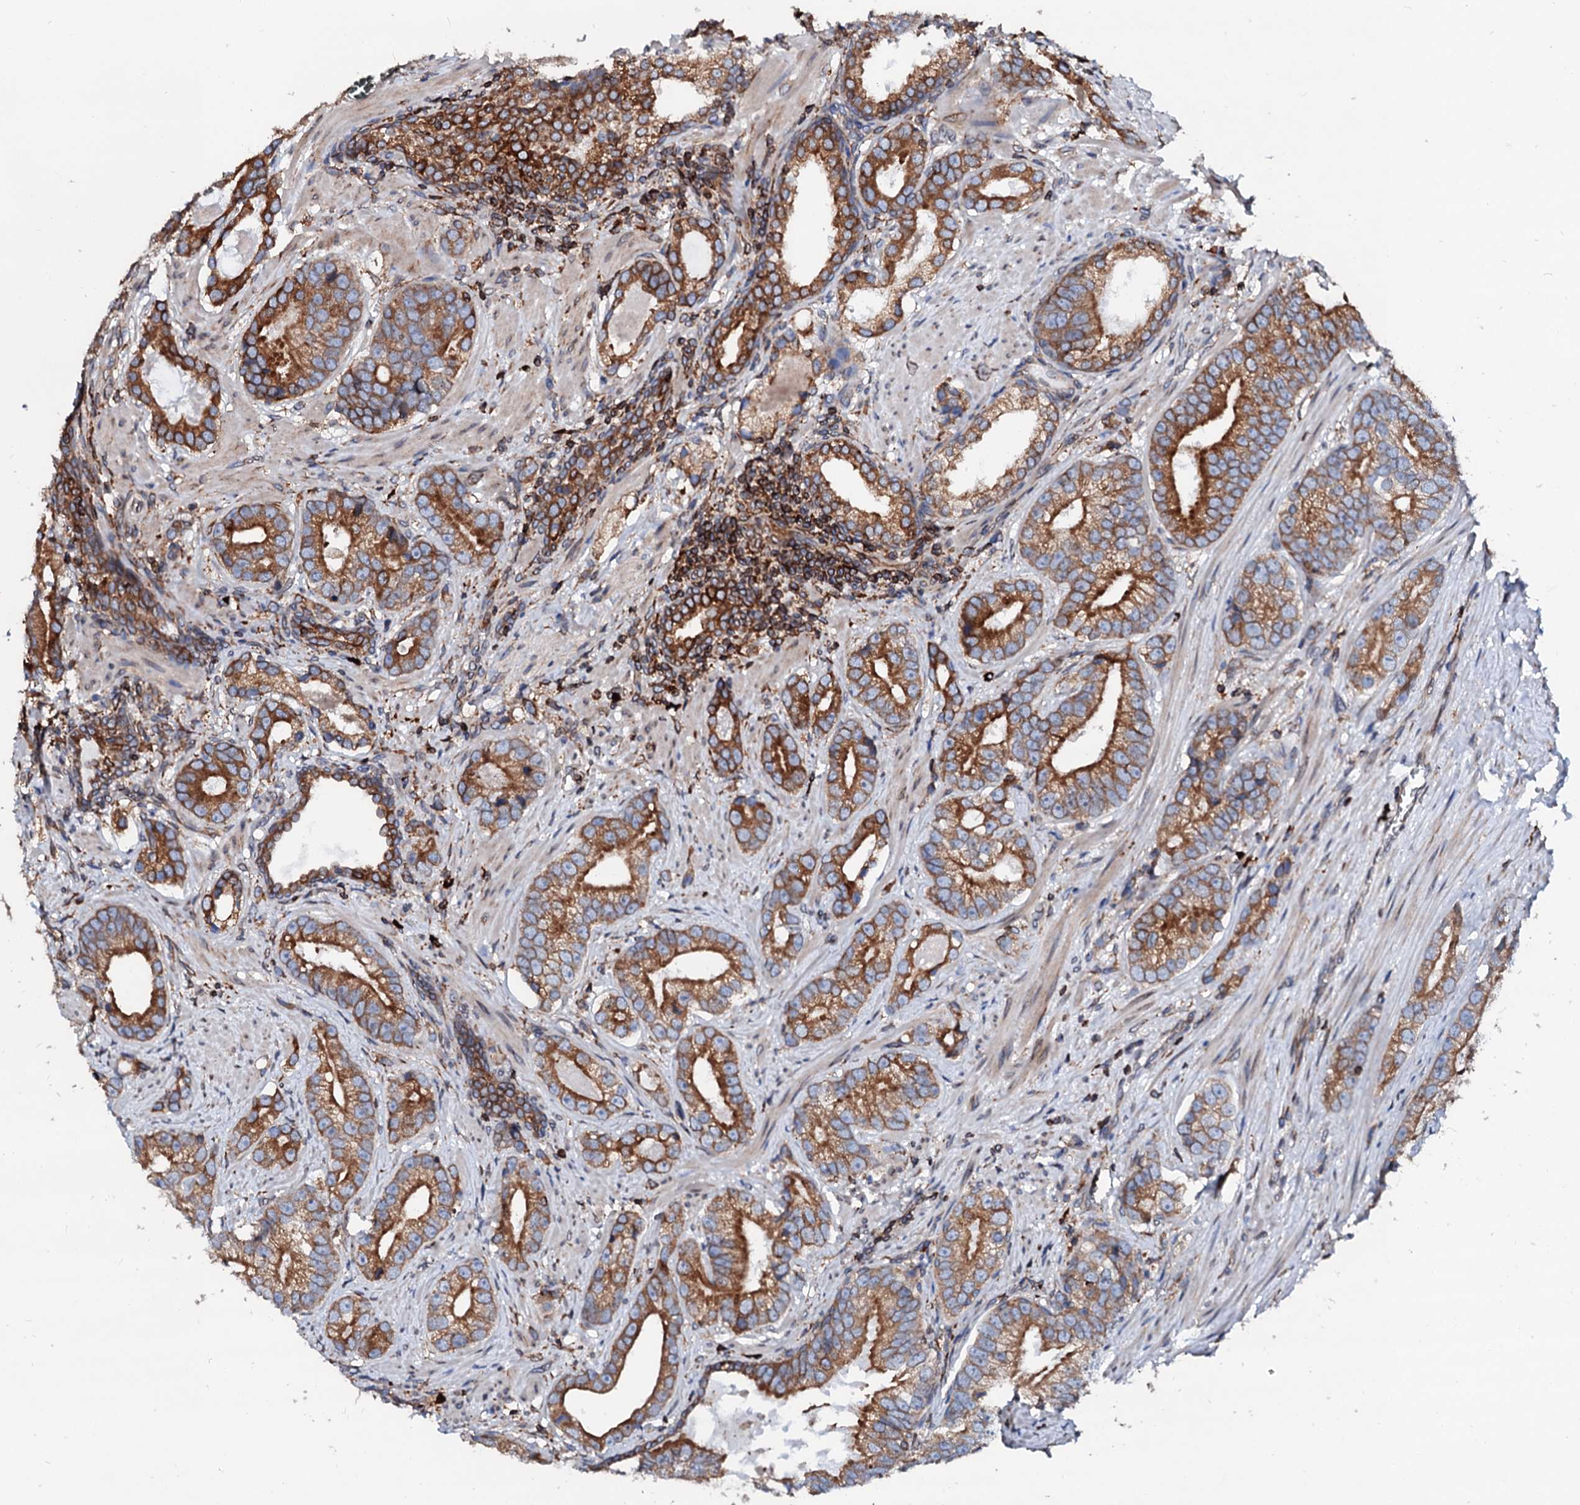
{"staining": {"intensity": "strong", "quantity": ">75%", "location": "cytoplasmic/membranous"}, "tissue": "prostate cancer", "cell_type": "Tumor cells", "image_type": "cancer", "snomed": [{"axis": "morphology", "description": "Adenocarcinoma, High grade"}, {"axis": "topography", "description": "Prostate"}], "caption": "Prostate cancer stained for a protein demonstrates strong cytoplasmic/membranous positivity in tumor cells.", "gene": "DERL1", "patient": {"sex": "male", "age": 75}}